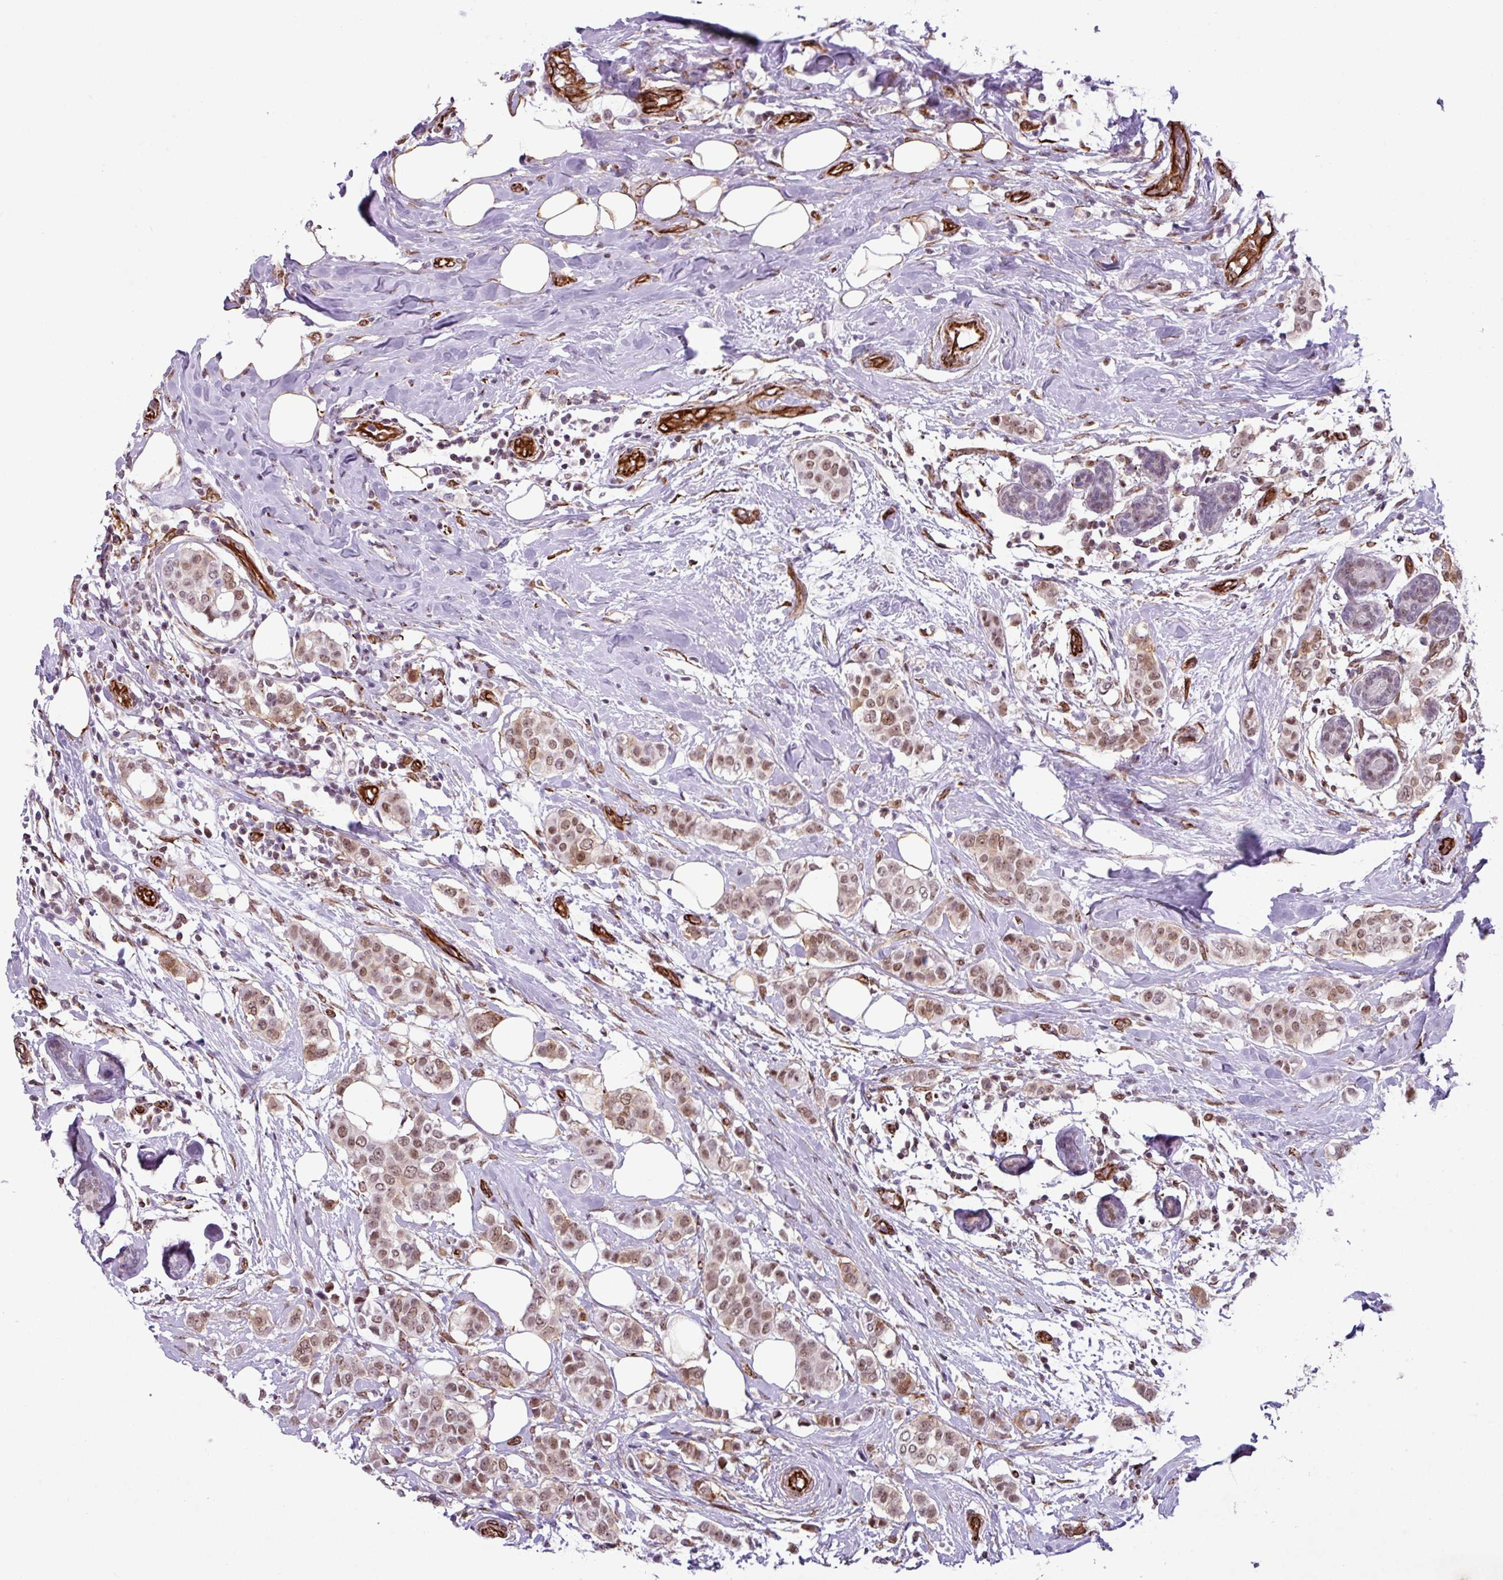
{"staining": {"intensity": "moderate", "quantity": ">75%", "location": "nuclear"}, "tissue": "breast cancer", "cell_type": "Tumor cells", "image_type": "cancer", "snomed": [{"axis": "morphology", "description": "Lobular carcinoma"}, {"axis": "topography", "description": "Breast"}], "caption": "A photomicrograph of human breast lobular carcinoma stained for a protein demonstrates moderate nuclear brown staining in tumor cells.", "gene": "CHD3", "patient": {"sex": "female", "age": 51}}